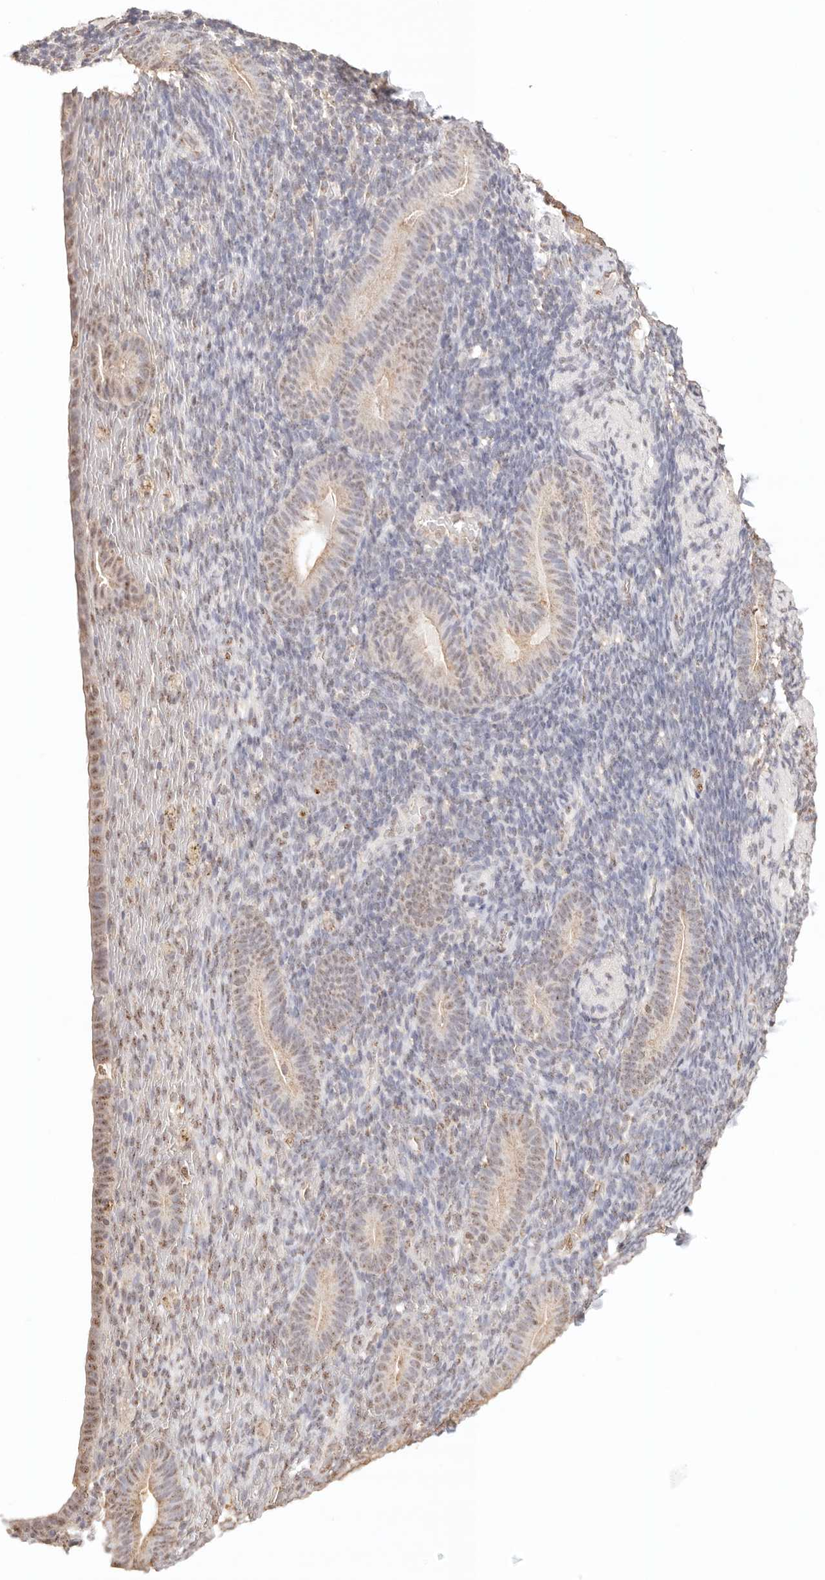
{"staining": {"intensity": "weak", "quantity": "<25%", "location": "nuclear"}, "tissue": "endometrium", "cell_type": "Cells in endometrial stroma", "image_type": "normal", "snomed": [{"axis": "morphology", "description": "Normal tissue, NOS"}, {"axis": "topography", "description": "Endometrium"}], "caption": "Immunohistochemistry image of benign human endometrium stained for a protein (brown), which reveals no staining in cells in endometrial stroma. (DAB immunohistochemistry (IHC) with hematoxylin counter stain).", "gene": "IL1R2", "patient": {"sex": "female", "age": 51}}